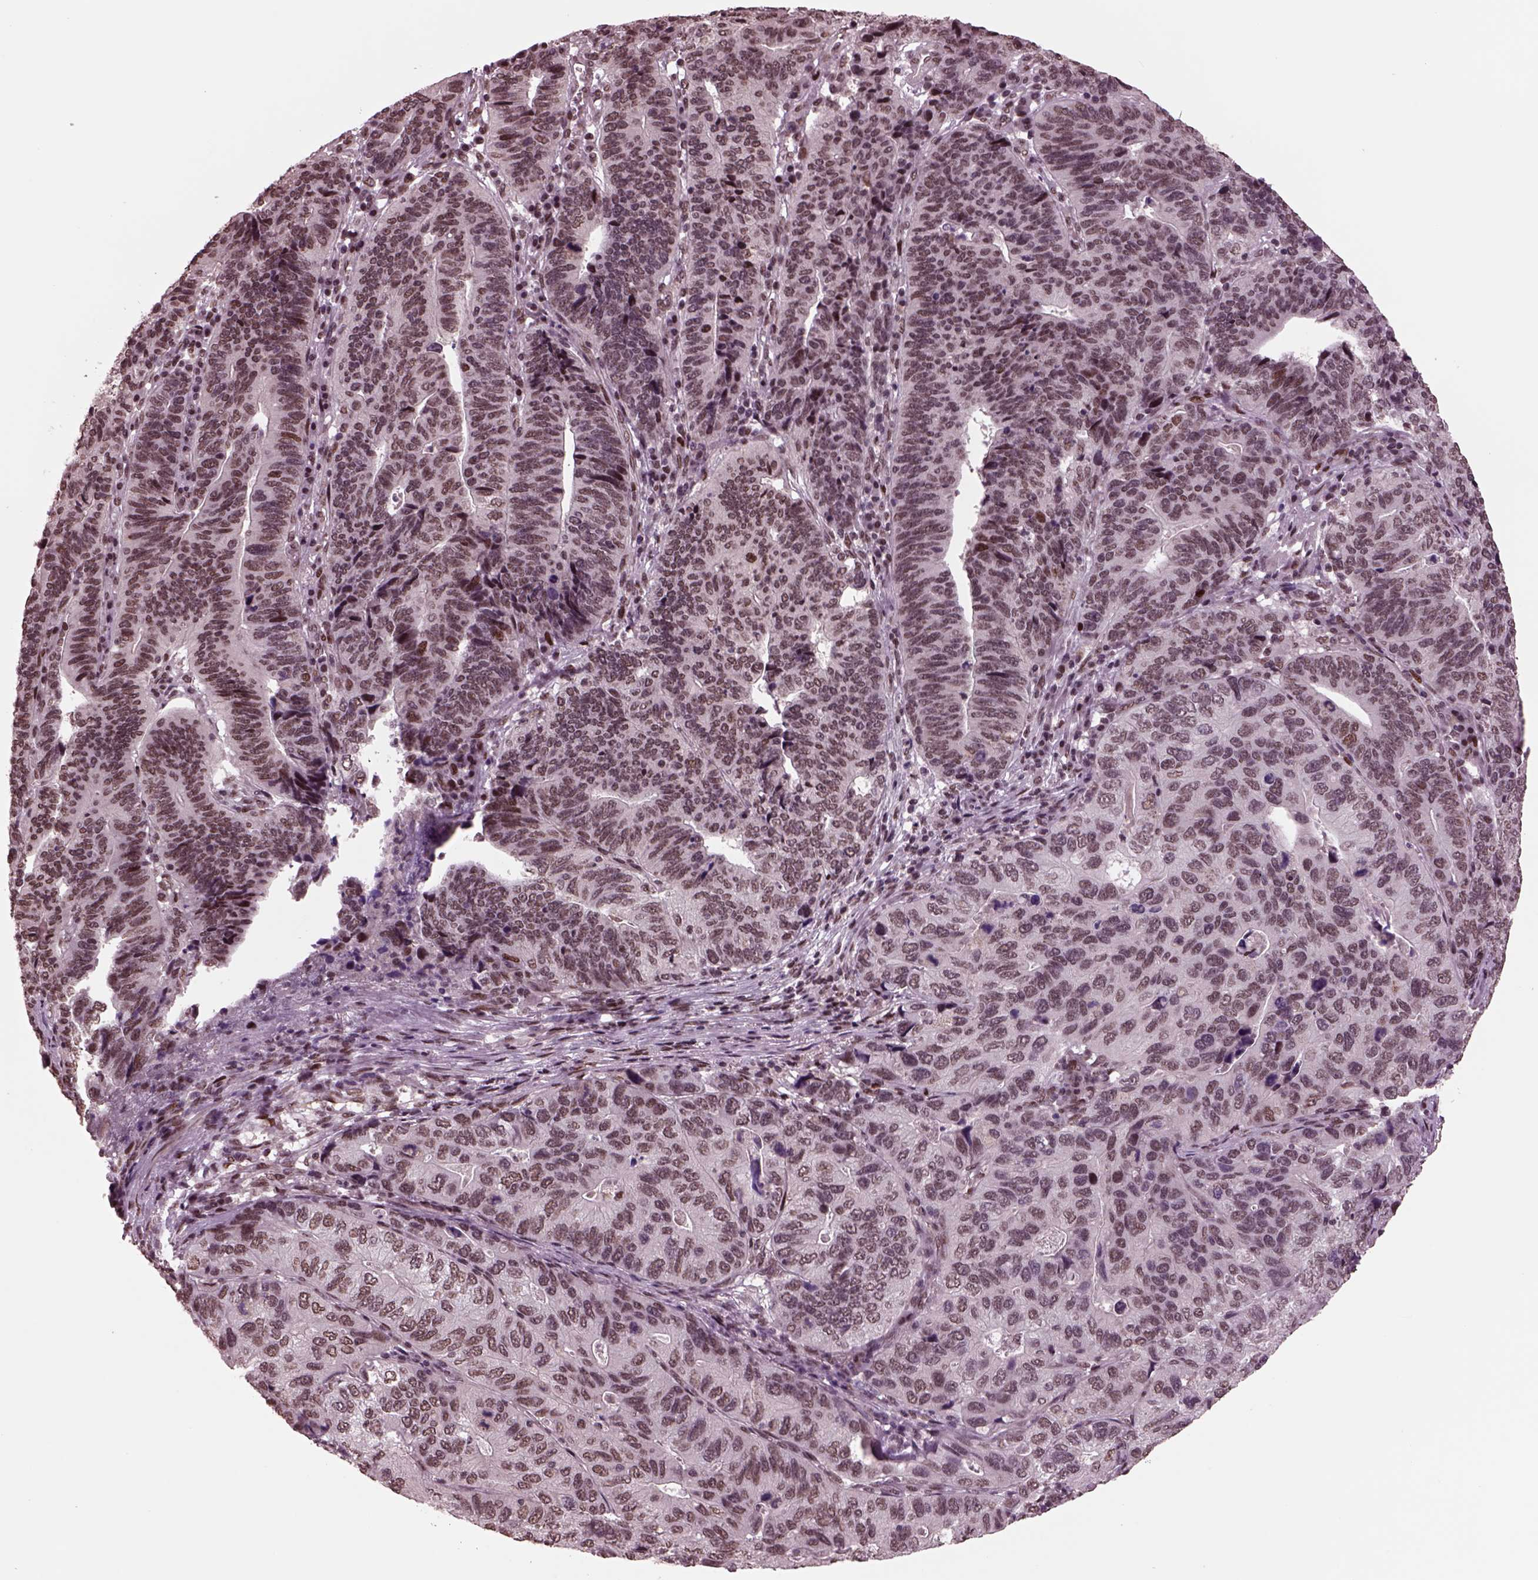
{"staining": {"intensity": "weak", "quantity": "25%-75%", "location": "nuclear"}, "tissue": "stomach cancer", "cell_type": "Tumor cells", "image_type": "cancer", "snomed": [{"axis": "morphology", "description": "Adenocarcinoma, NOS"}, {"axis": "topography", "description": "Stomach, upper"}], "caption": "A brown stain labels weak nuclear staining of a protein in adenocarcinoma (stomach) tumor cells. (Brightfield microscopy of DAB IHC at high magnification).", "gene": "NAP1L5", "patient": {"sex": "female", "age": 67}}